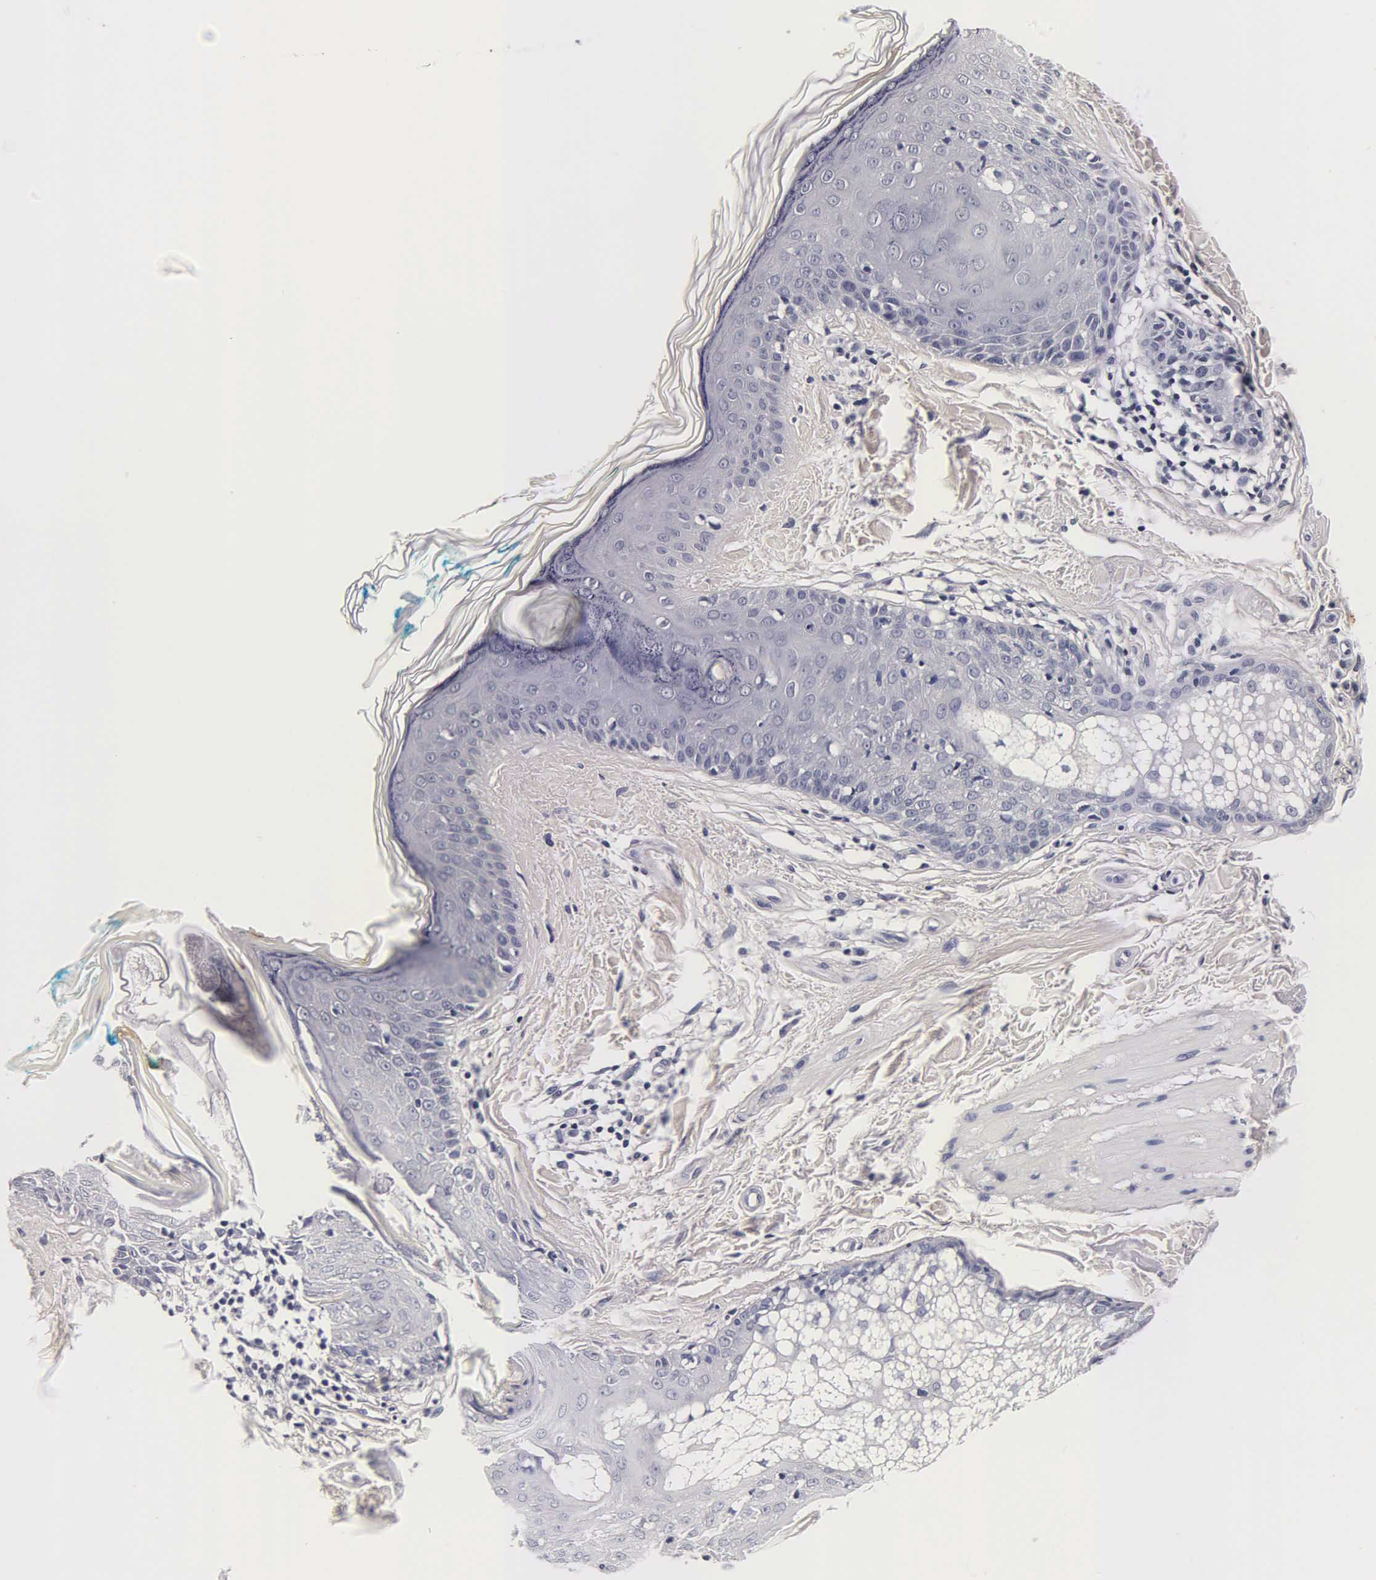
{"staining": {"intensity": "negative", "quantity": "none", "location": "none"}, "tissue": "skin", "cell_type": "Fibroblasts", "image_type": "normal", "snomed": [{"axis": "morphology", "description": "Normal tissue, NOS"}, {"axis": "topography", "description": "Skin"}], "caption": "Immunohistochemical staining of normal skin reveals no significant staining in fibroblasts.", "gene": "TG", "patient": {"sex": "male", "age": 86}}